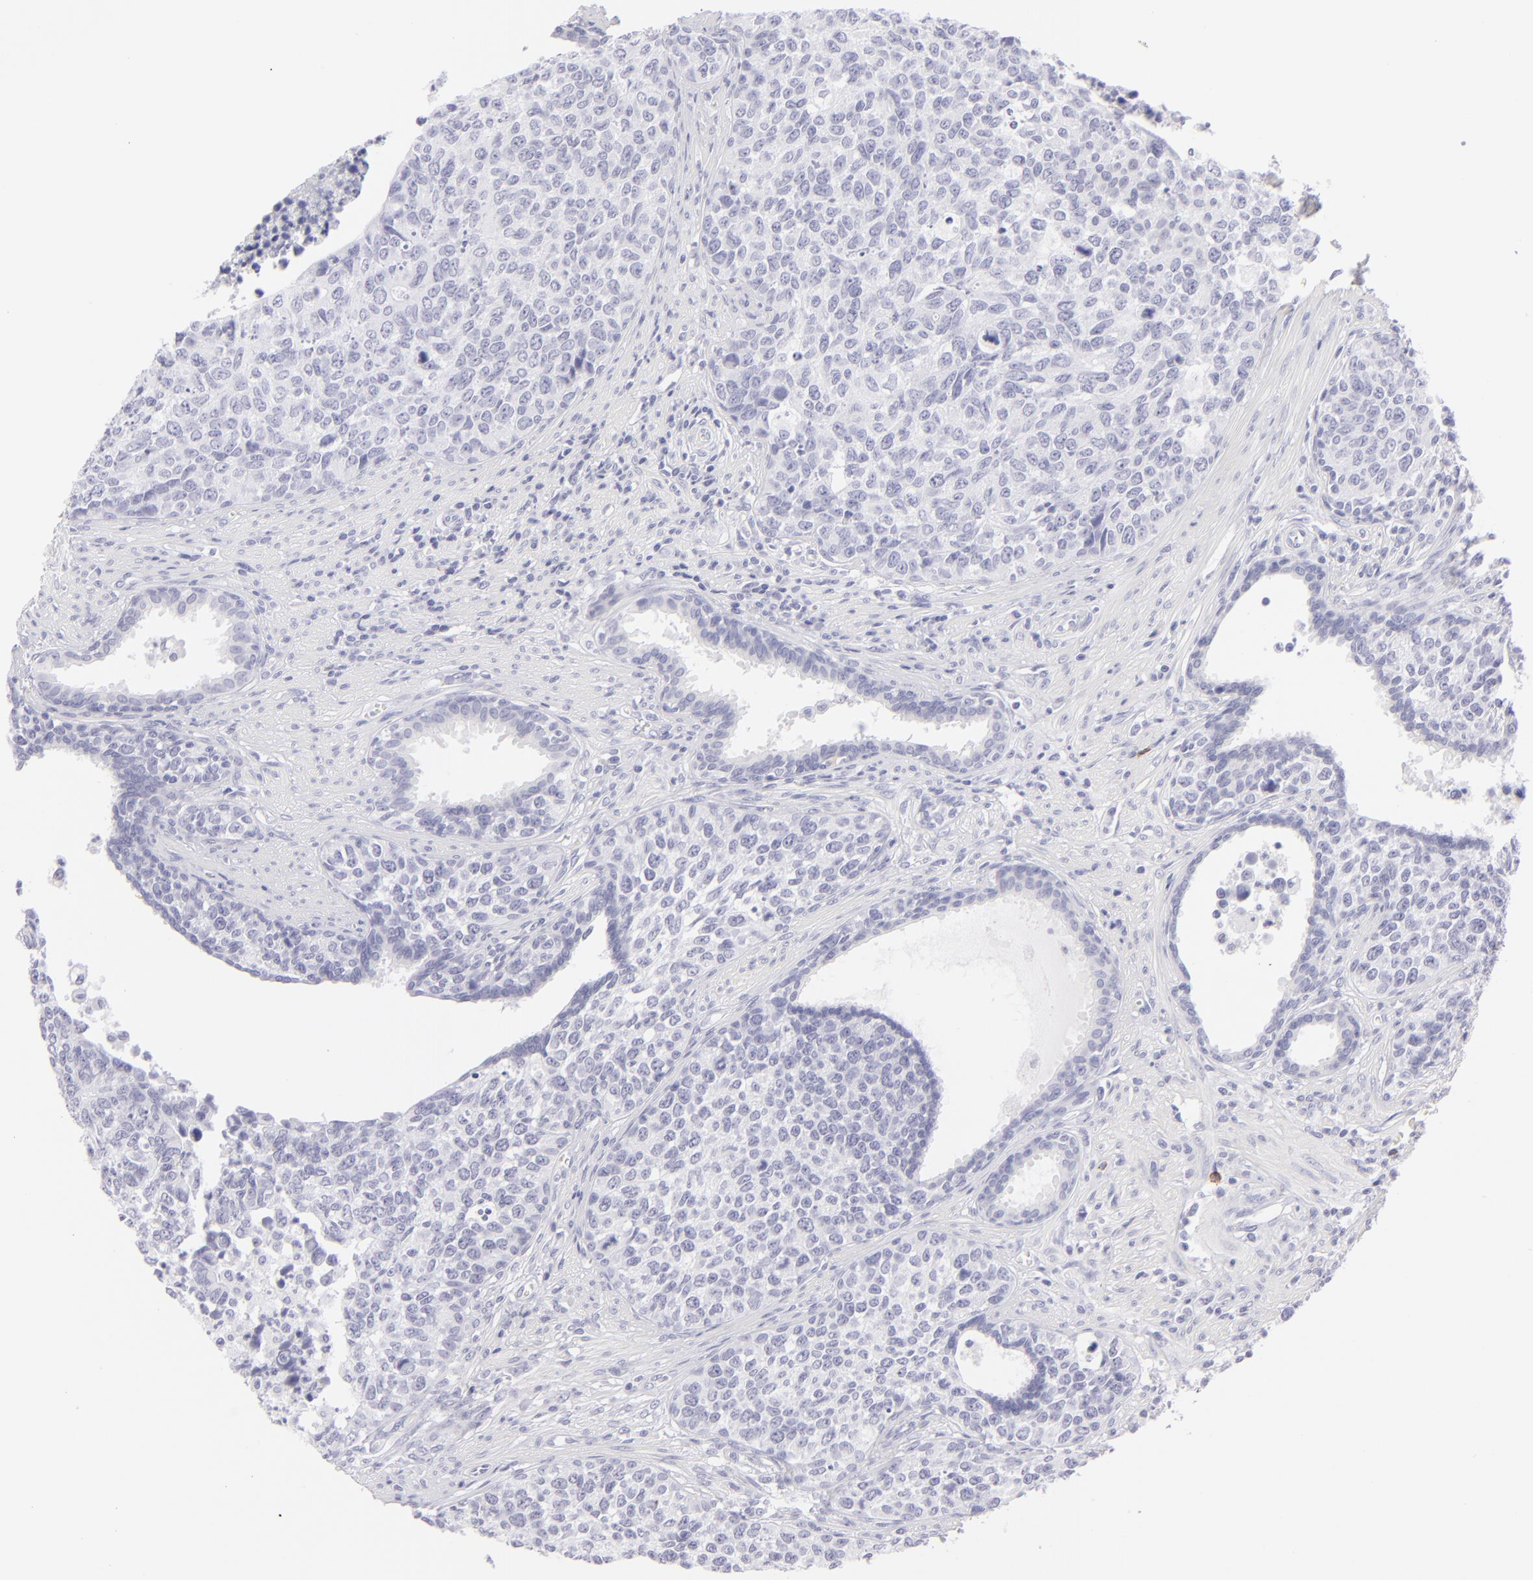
{"staining": {"intensity": "negative", "quantity": "none", "location": "none"}, "tissue": "urothelial cancer", "cell_type": "Tumor cells", "image_type": "cancer", "snomed": [{"axis": "morphology", "description": "Urothelial carcinoma, High grade"}, {"axis": "topography", "description": "Urinary bladder"}], "caption": "High power microscopy micrograph of an immunohistochemistry micrograph of urothelial cancer, revealing no significant positivity in tumor cells. (DAB immunohistochemistry, high magnification).", "gene": "FCER2", "patient": {"sex": "male", "age": 81}}